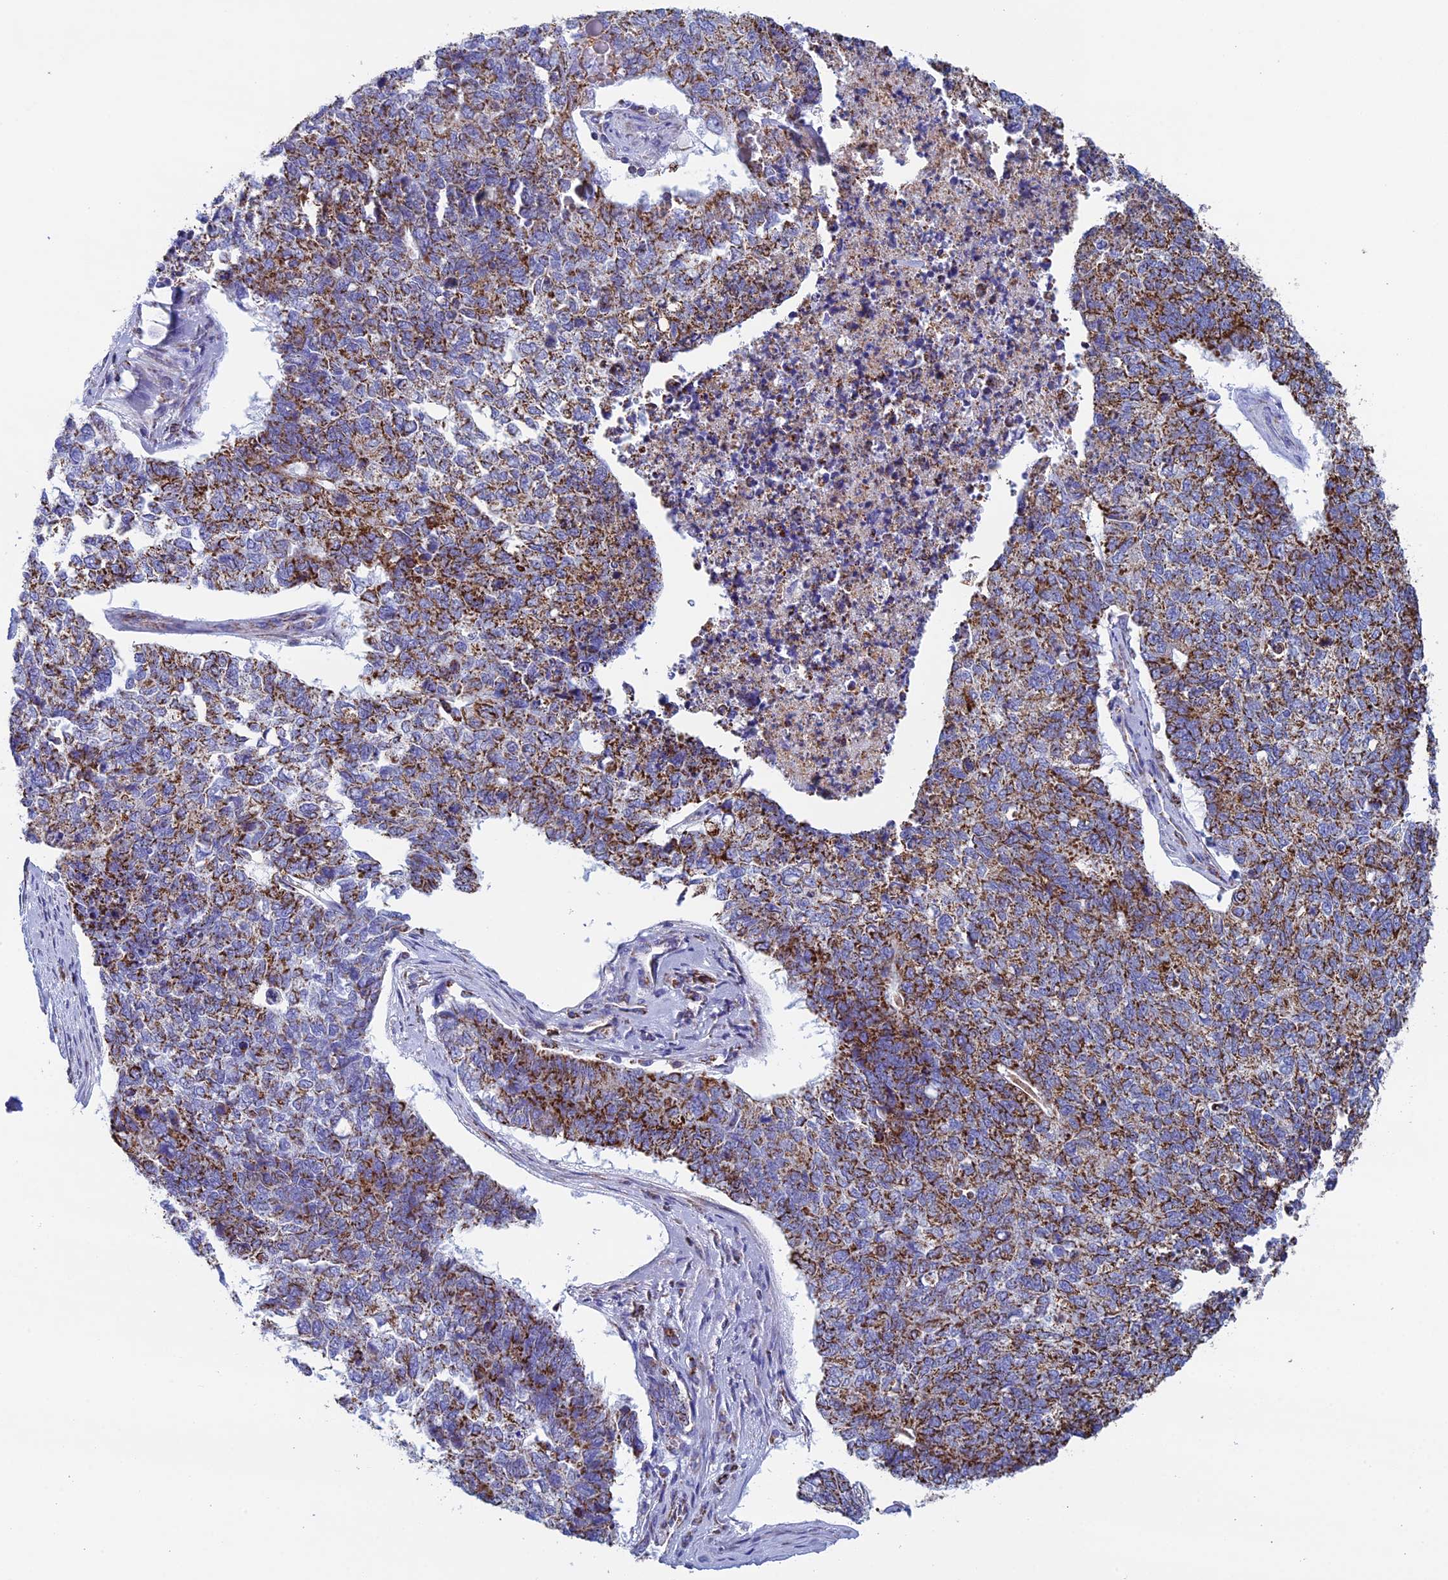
{"staining": {"intensity": "moderate", "quantity": ">75%", "location": "cytoplasmic/membranous"}, "tissue": "cervical cancer", "cell_type": "Tumor cells", "image_type": "cancer", "snomed": [{"axis": "morphology", "description": "Squamous cell carcinoma, NOS"}, {"axis": "topography", "description": "Cervix"}], "caption": "Tumor cells reveal medium levels of moderate cytoplasmic/membranous positivity in approximately >75% of cells in cervical squamous cell carcinoma.", "gene": "UQCRFS1", "patient": {"sex": "female", "age": 63}}